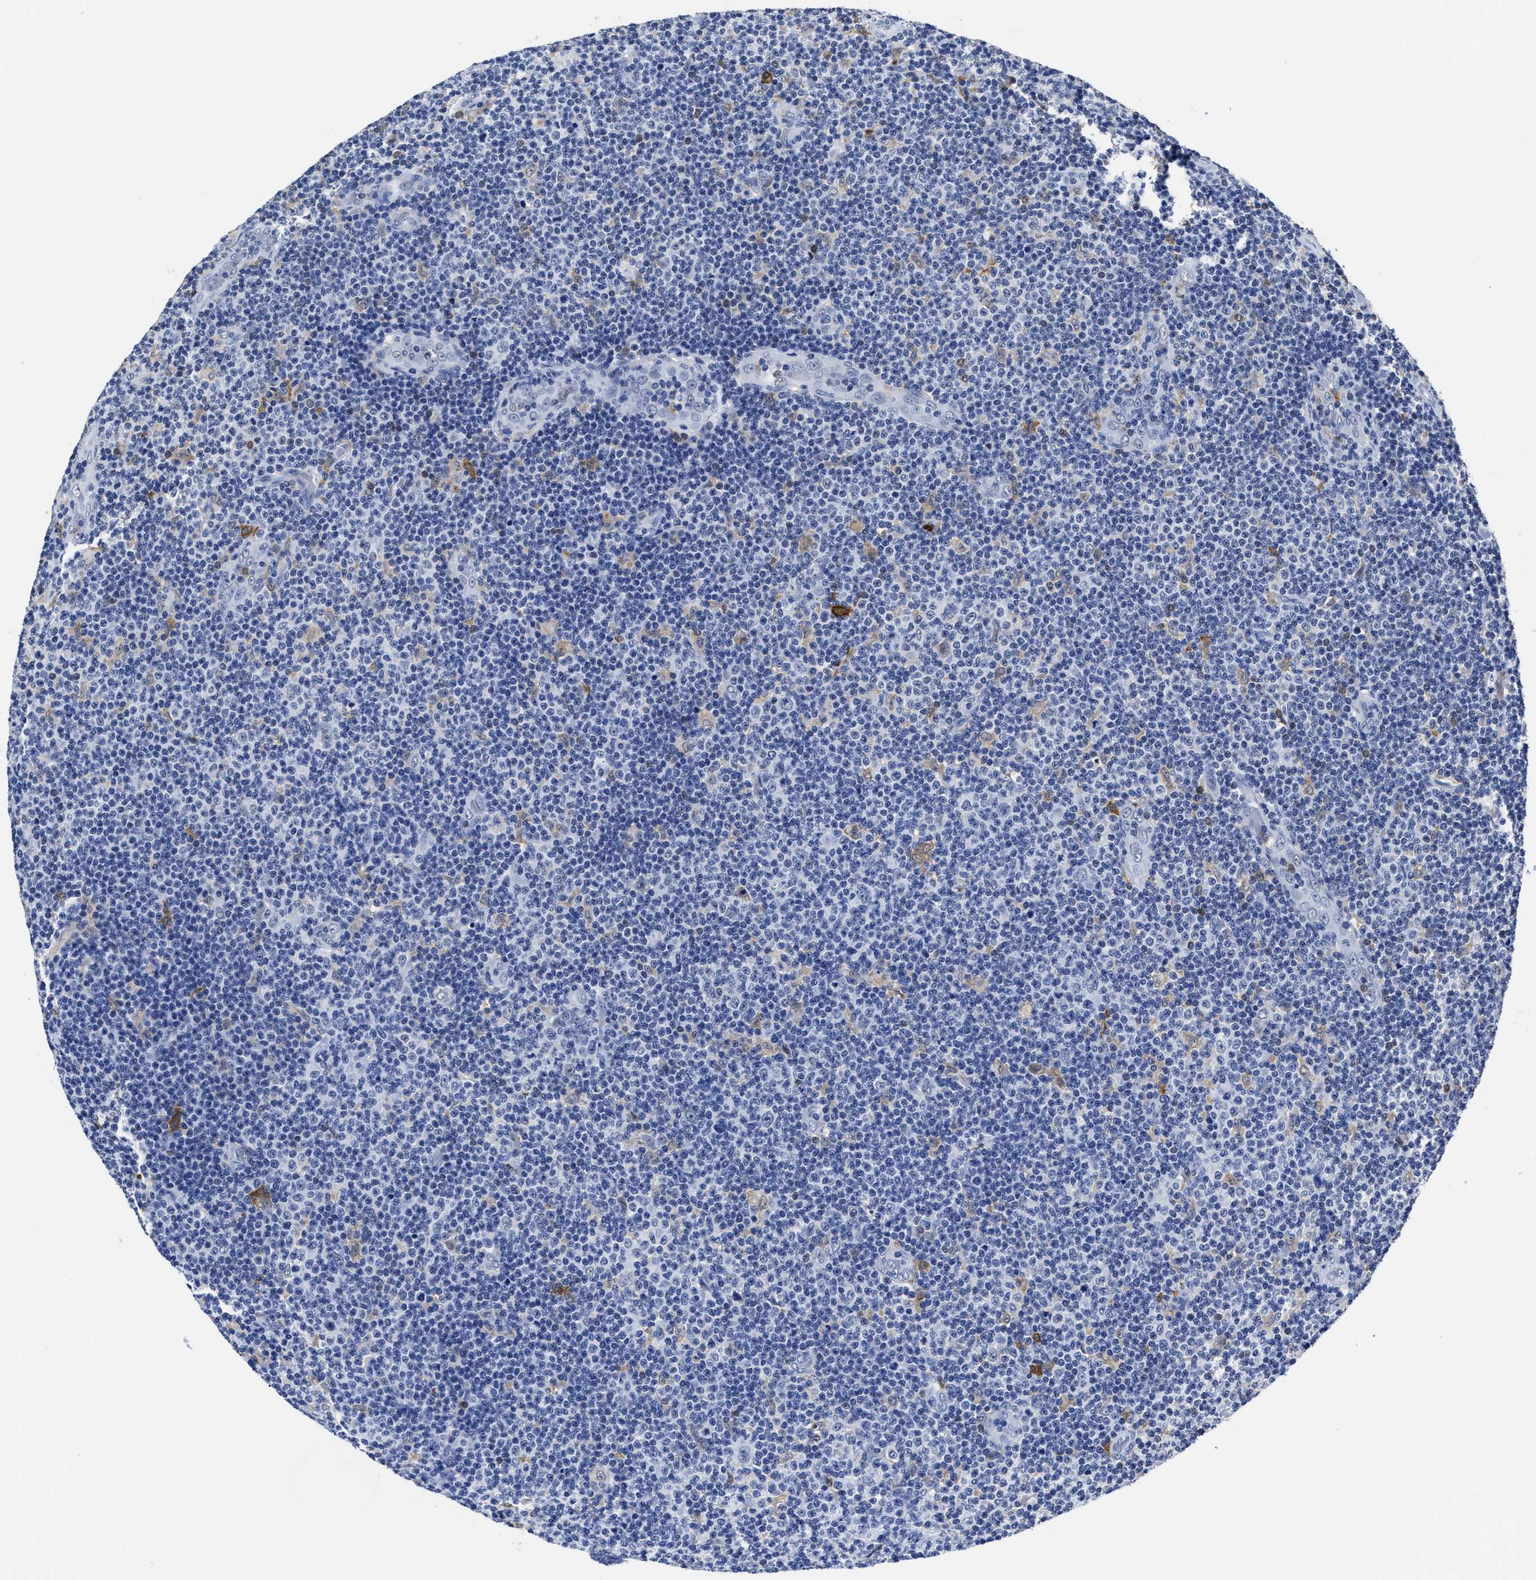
{"staining": {"intensity": "negative", "quantity": "none", "location": "none"}, "tissue": "lymphoma", "cell_type": "Tumor cells", "image_type": "cancer", "snomed": [{"axis": "morphology", "description": "Malignant lymphoma, non-Hodgkin's type, Low grade"}, {"axis": "topography", "description": "Lymph node"}], "caption": "Lymphoma stained for a protein using immunohistochemistry shows no positivity tumor cells.", "gene": "PRPF4B", "patient": {"sex": "male", "age": 83}}